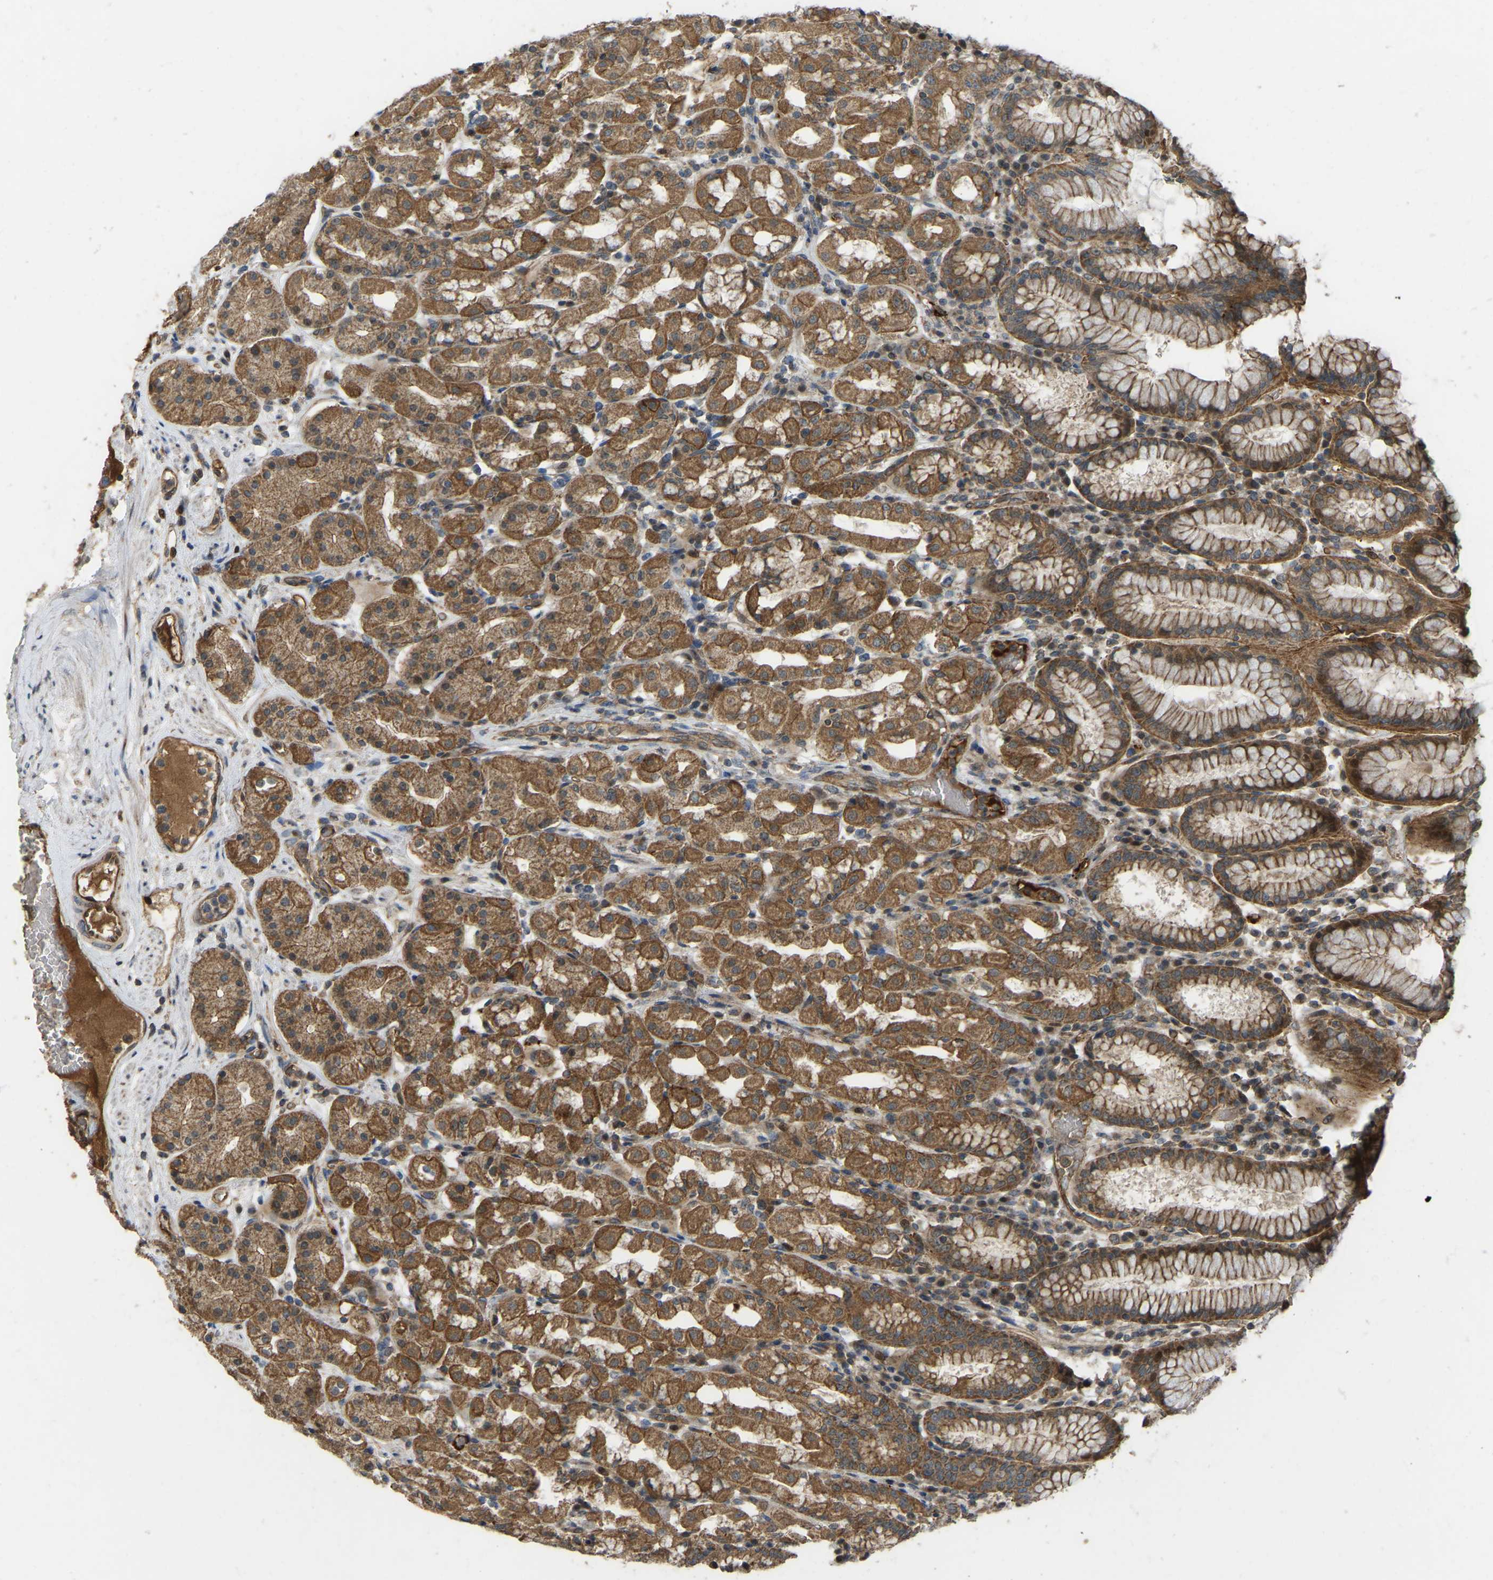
{"staining": {"intensity": "moderate", "quantity": ">75%", "location": "cytoplasmic/membranous"}, "tissue": "stomach", "cell_type": "Glandular cells", "image_type": "normal", "snomed": [{"axis": "morphology", "description": "Normal tissue, NOS"}, {"axis": "topography", "description": "Stomach"}, {"axis": "topography", "description": "Stomach, lower"}], "caption": "An immunohistochemistry (IHC) histopathology image of benign tissue is shown. Protein staining in brown highlights moderate cytoplasmic/membranous positivity in stomach within glandular cells. (DAB (3,3'-diaminobenzidine) IHC, brown staining for protein, blue staining for nuclei).", "gene": "C21orf91", "patient": {"sex": "female", "age": 56}}